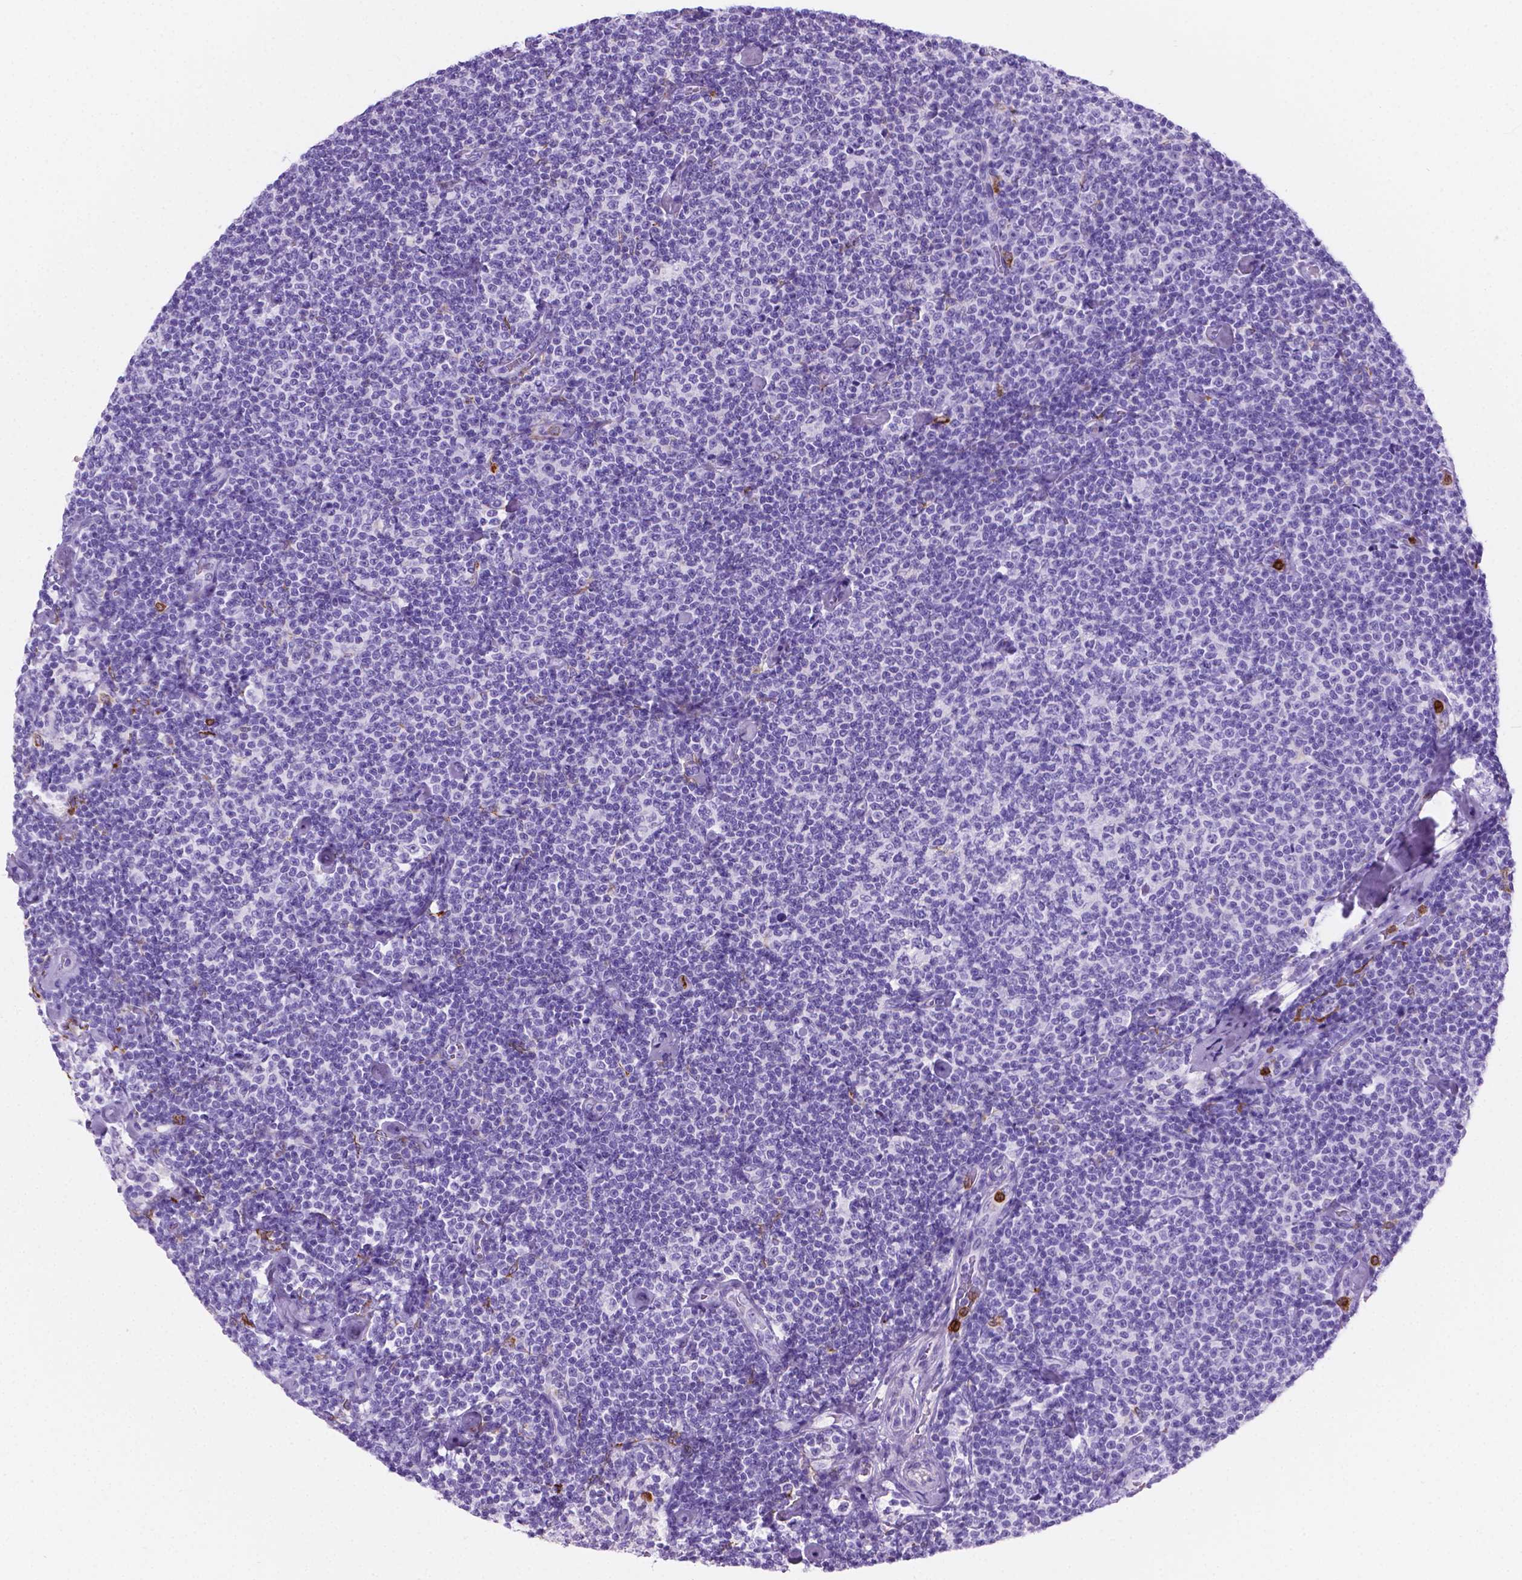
{"staining": {"intensity": "negative", "quantity": "none", "location": "none"}, "tissue": "lymphoma", "cell_type": "Tumor cells", "image_type": "cancer", "snomed": [{"axis": "morphology", "description": "Malignant lymphoma, non-Hodgkin's type, Low grade"}, {"axis": "topography", "description": "Lymph node"}], "caption": "This is an IHC photomicrograph of human malignant lymphoma, non-Hodgkin's type (low-grade). There is no positivity in tumor cells.", "gene": "MACF1", "patient": {"sex": "male", "age": 81}}